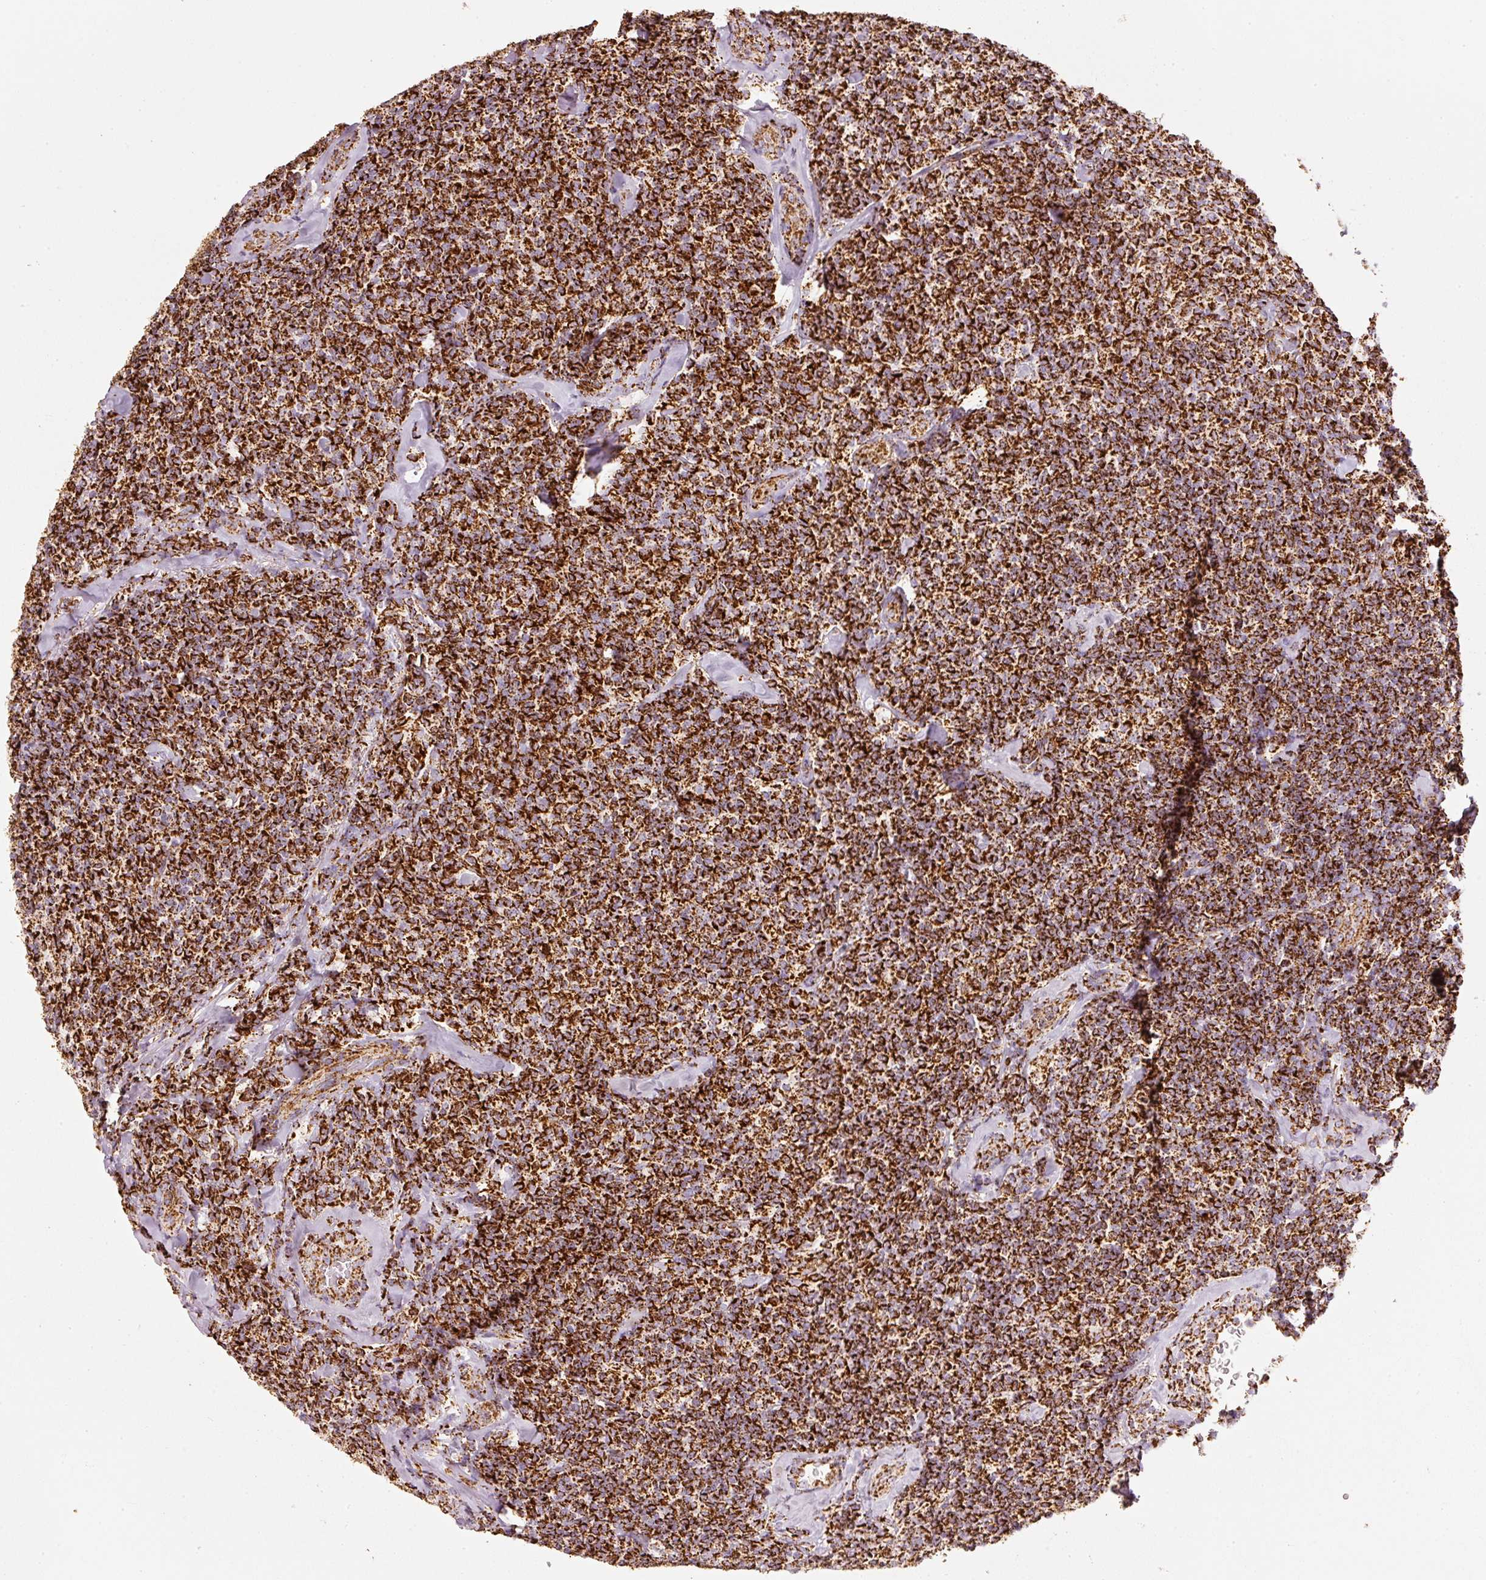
{"staining": {"intensity": "strong", "quantity": ">75%", "location": "cytoplasmic/membranous"}, "tissue": "lymphoma", "cell_type": "Tumor cells", "image_type": "cancer", "snomed": [{"axis": "morphology", "description": "Malignant lymphoma, non-Hodgkin's type, Low grade"}, {"axis": "topography", "description": "Lymph node"}], "caption": "Lymphoma stained for a protein demonstrates strong cytoplasmic/membranous positivity in tumor cells. Immunohistochemistry stains the protein in brown and the nuclei are stained blue.", "gene": "UQCRC1", "patient": {"sex": "female", "age": 56}}